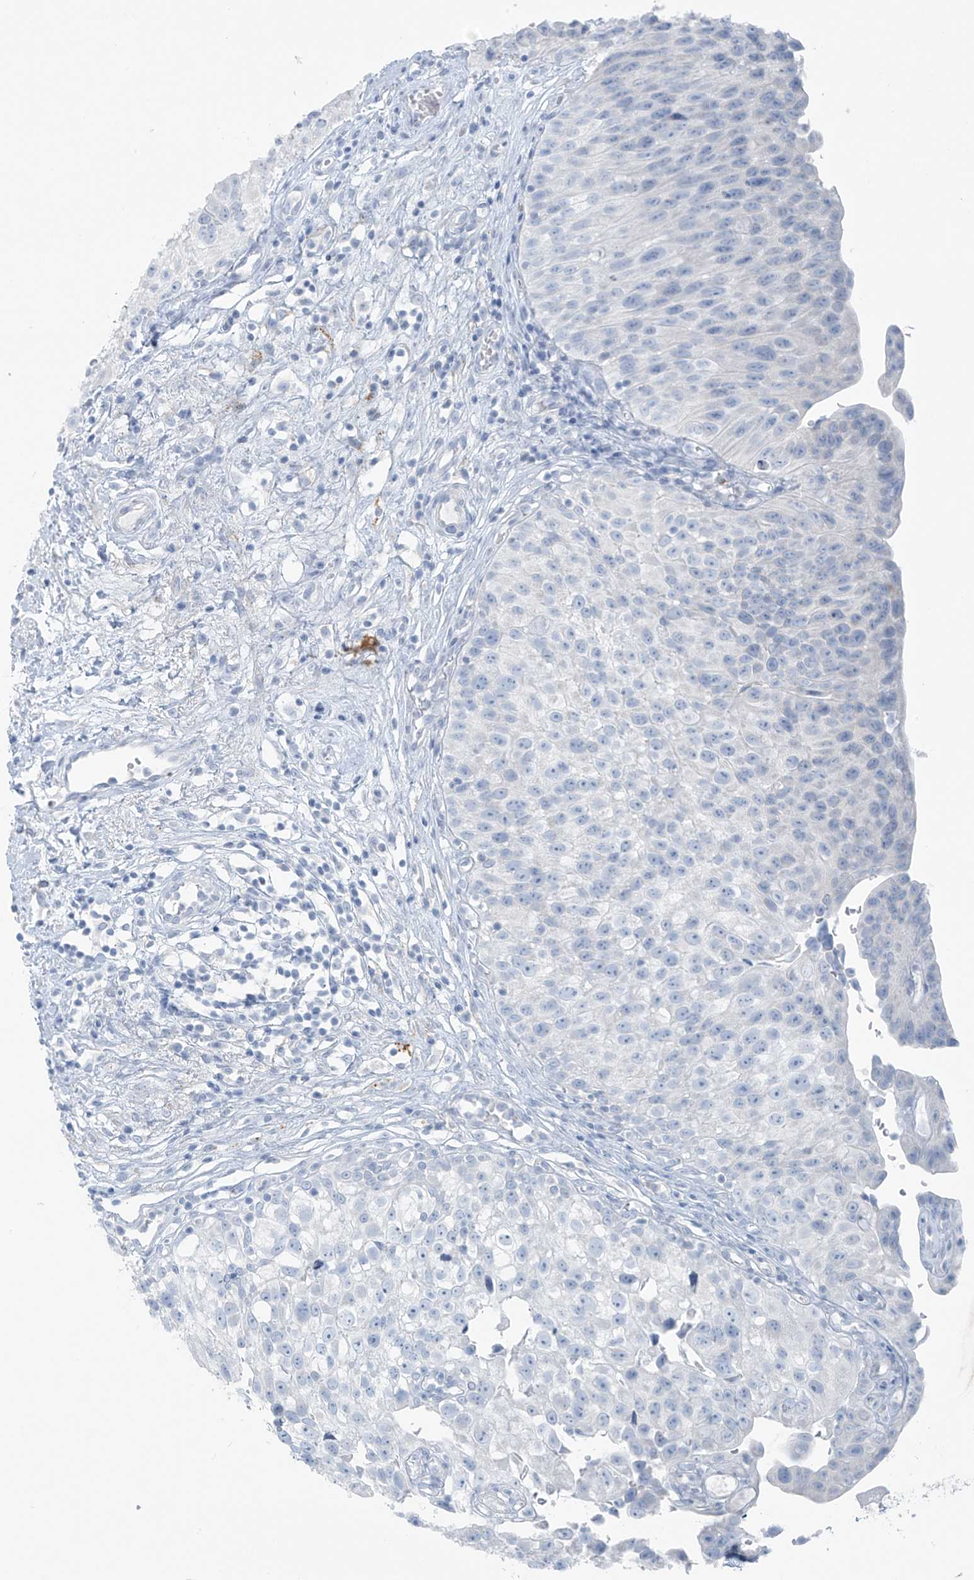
{"staining": {"intensity": "negative", "quantity": "none", "location": "none"}, "tissue": "urinary bladder", "cell_type": "Urothelial cells", "image_type": "normal", "snomed": [{"axis": "morphology", "description": "Normal tissue, NOS"}, {"axis": "topography", "description": "Urinary bladder"}], "caption": "Histopathology image shows no significant protein positivity in urothelial cells of unremarkable urinary bladder. (Stains: DAB (3,3'-diaminobenzidine) immunohistochemistry with hematoxylin counter stain, Microscopy: brightfield microscopy at high magnification).", "gene": "SLC25A43", "patient": {"sex": "male", "age": 51}}